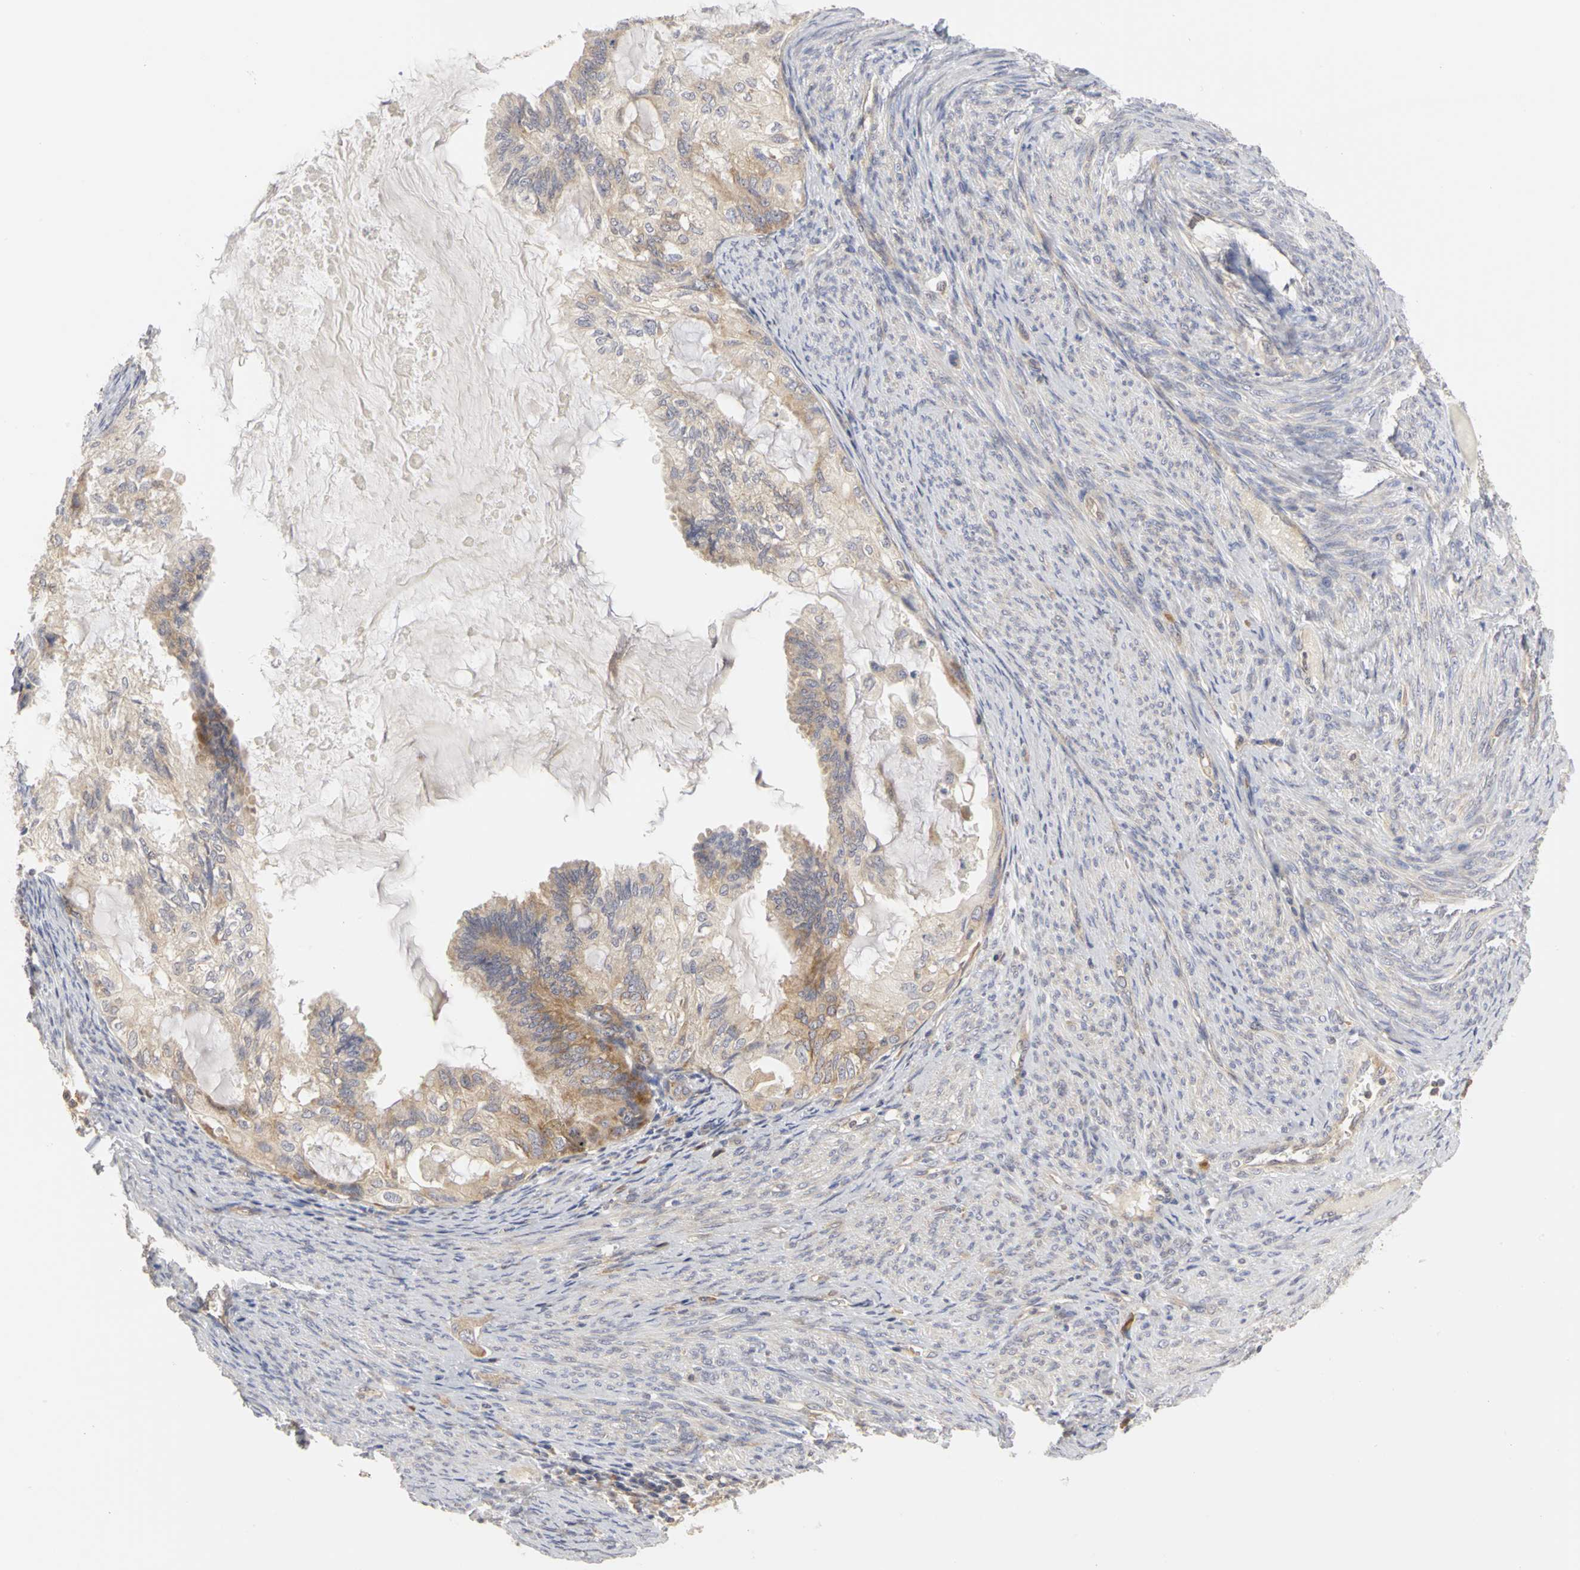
{"staining": {"intensity": "weak", "quantity": ">75%", "location": "cytoplasmic/membranous"}, "tissue": "cervical cancer", "cell_type": "Tumor cells", "image_type": "cancer", "snomed": [{"axis": "morphology", "description": "Normal tissue, NOS"}, {"axis": "morphology", "description": "Adenocarcinoma, NOS"}, {"axis": "topography", "description": "Cervix"}, {"axis": "topography", "description": "Endometrium"}], "caption": "Immunohistochemical staining of human adenocarcinoma (cervical) reveals low levels of weak cytoplasmic/membranous positivity in about >75% of tumor cells. (brown staining indicates protein expression, while blue staining denotes nuclei).", "gene": "IRAK1", "patient": {"sex": "female", "age": 86}}